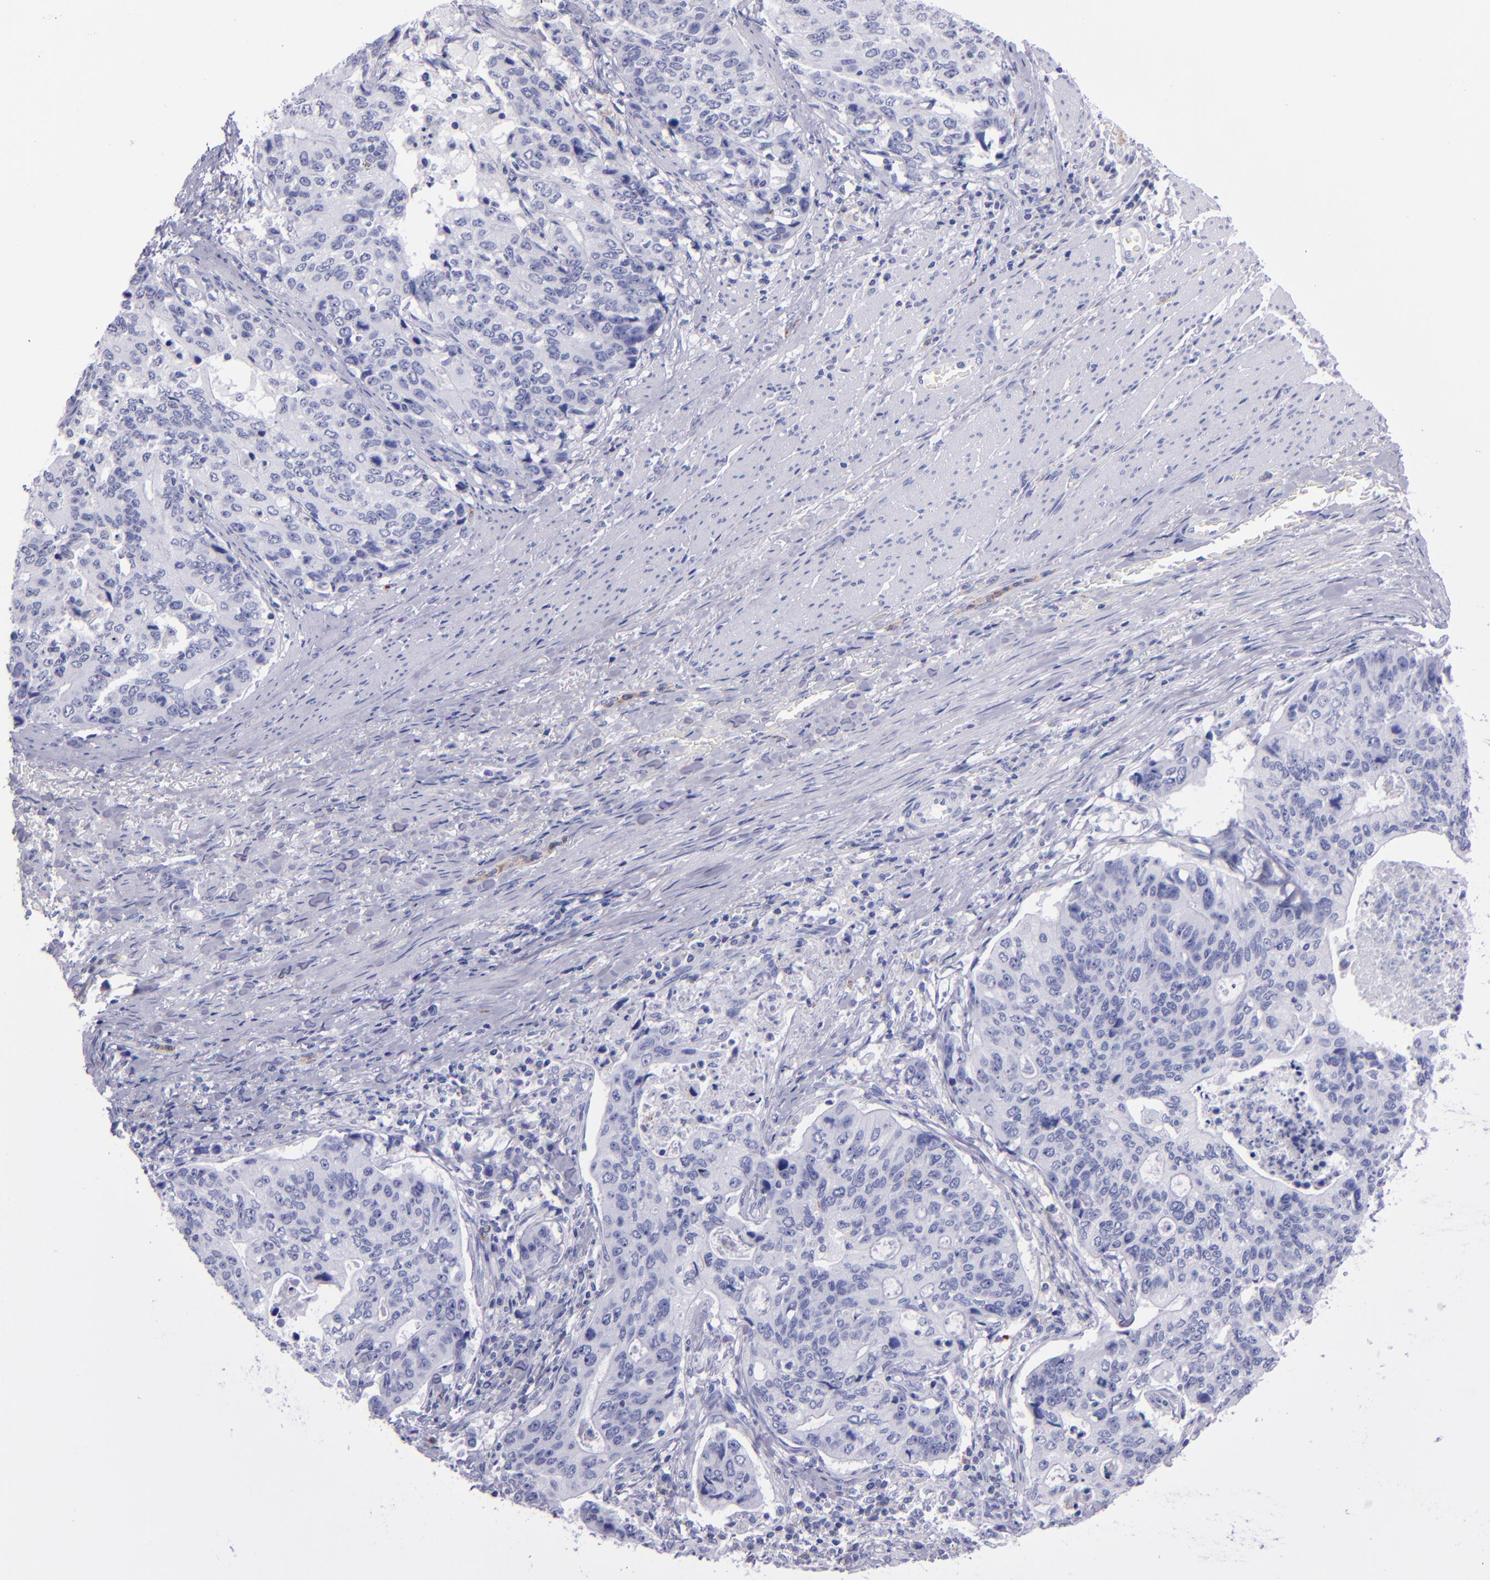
{"staining": {"intensity": "negative", "quantity": "none", "location": "none"}, "tissue": "stomach cancer", "cell_type": "Tumor cells", "image_type": "cancer", "snomed": [{"axis": "morphology", "description": "Adenocarcinoma, NOS"}, {"axis": "topography", "description": "Esophagus"}, {"axis": "topography", "description": "Stomach"}], "caption": "This image is of stomach cancer (adenocarcinoma) stained with IHC to label a protein in brown with the nuclei are counter-stained blue. There is no staining in tumor cells.", "gene": "CR1", "patient": {"sex": "male", "age": 74}}